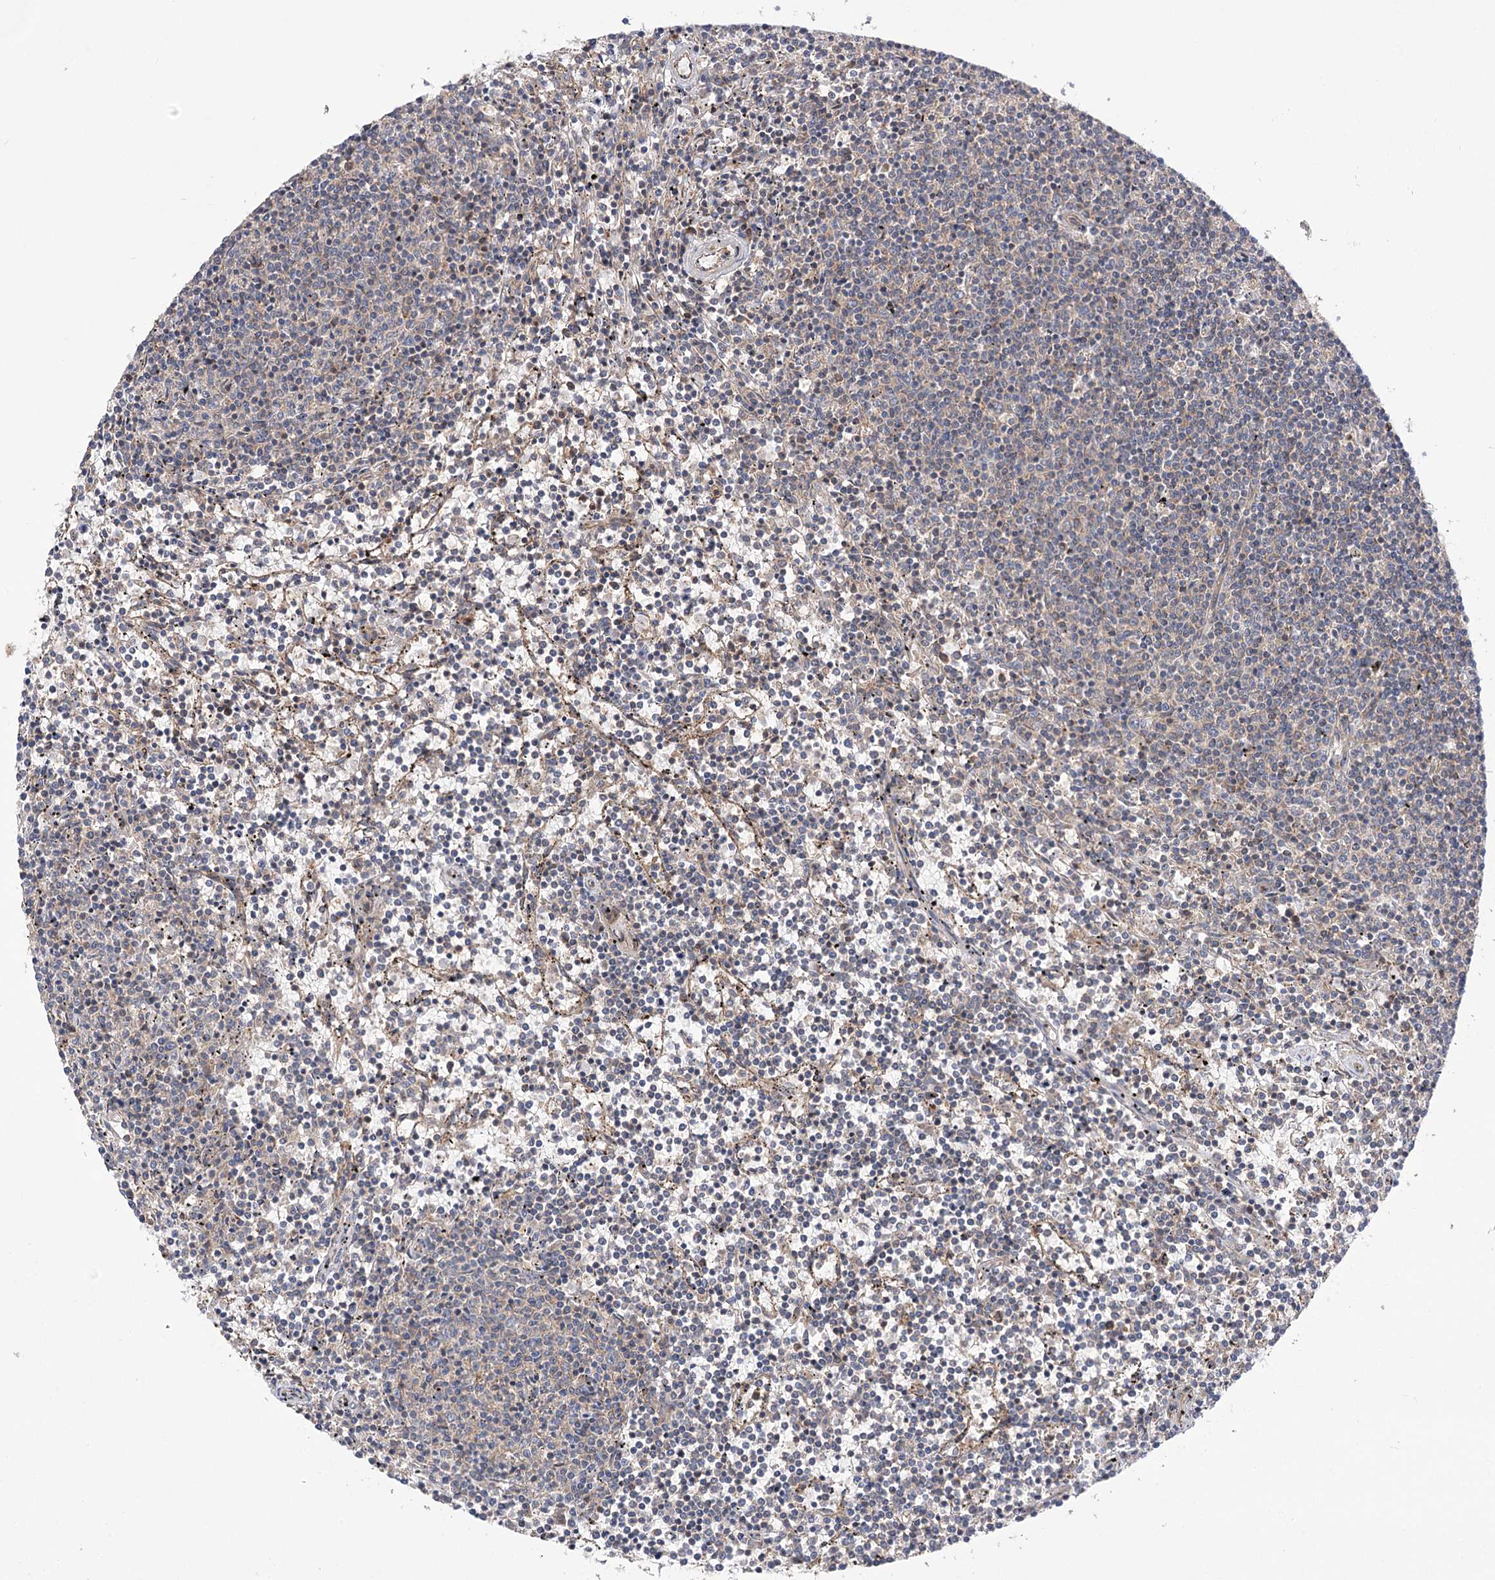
{"staining": {"intensity": "negative", "quantity": "none", "location": "none"}, "tissue": "lymphoma", "cell_type": "Tumor cells", "image_type": "cancer", "snomed": [{"axis": "morphology", "description": "Malignant lymphoma, non-Hodgkin's type, Low grade"}, {"axis": "topography", "description": "Spleen"}], "caption": "Immunohistochemistry (IHC) histopathology image of neoplastic tissue: human low-grade malignant lymphoma, non-Hodgkin's type stained with DAB demonstrates no significant protein expression in tumor cells.", "gene": "VPS37B", "patient": {"sex": "female", "age": 50}}